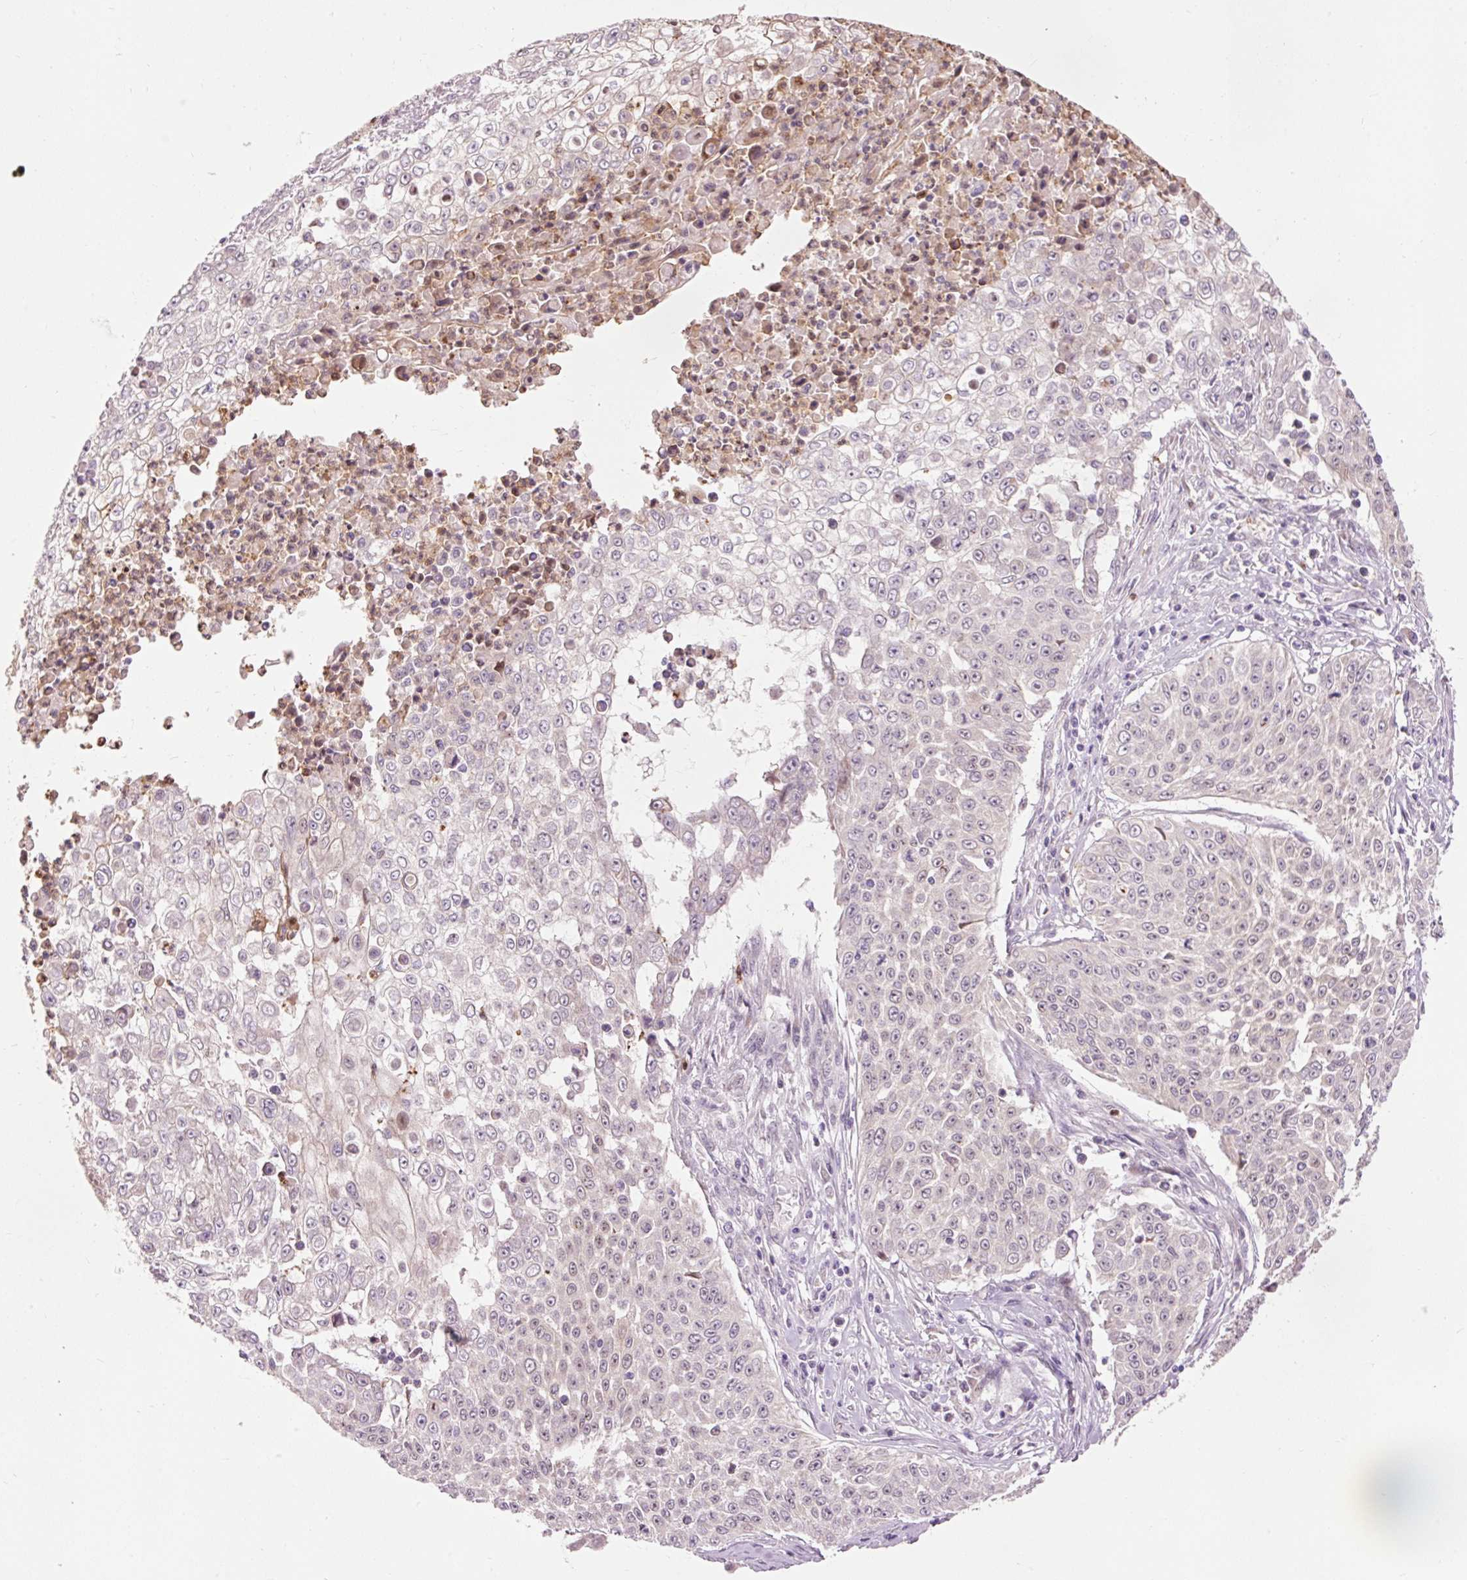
{"staining": {"intensity": "negative", "quantity": "none", "location": "none"}, "tissue": "skin cancer", "cell_type": "Tumor cells", "image_type": "cancer", "snomed": [{"axis": "morphology", "description": "Squamous cell carcinoma, NOS"}, {"axis": "topography", "description": "Skin"}], "caption": "Protein analysis of skin cancer exhibits no significant expression in tumor cells.", "gene": "PRDX5", "patient": {"sex": "male", "age": 24}}